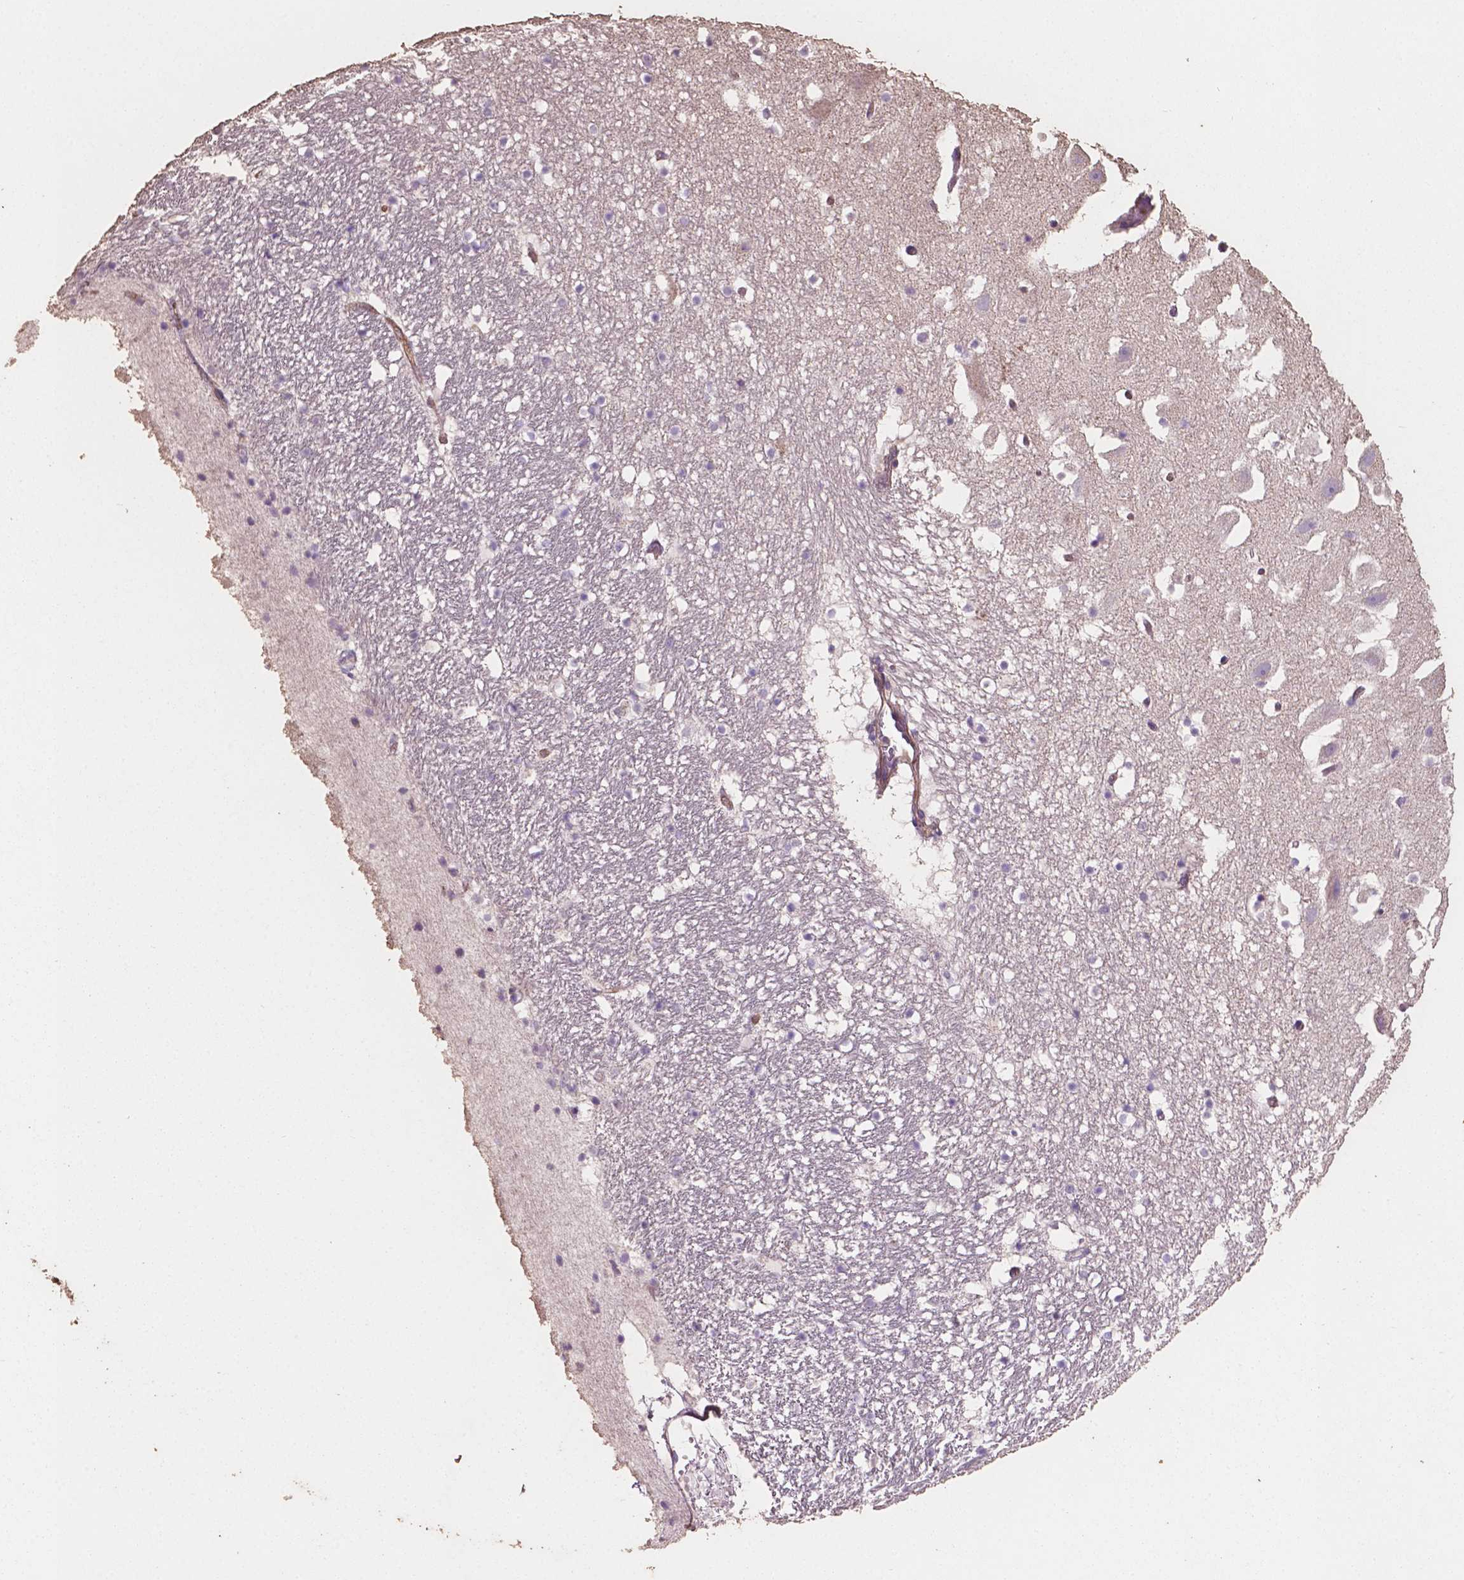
{"staining": {"intensity": "negative", "quantity": "none", "location": "none"}, "tissue": "hippocampus", "cell_type": "Glial cells", "image_type": "normal", "snomed": [{"axis": "morphology", "description": "Normal tissue, NOS"}, {"axis": "topography", "description": "Hippocampus"}], "caption": "DAB immunohistochemical staining of normal human hippocampus exhibits no significant staining in glial cells. Nuclei are stained in blue.", "gene": "COMMD4", "patient": {"sex": "male", "age": 26}}